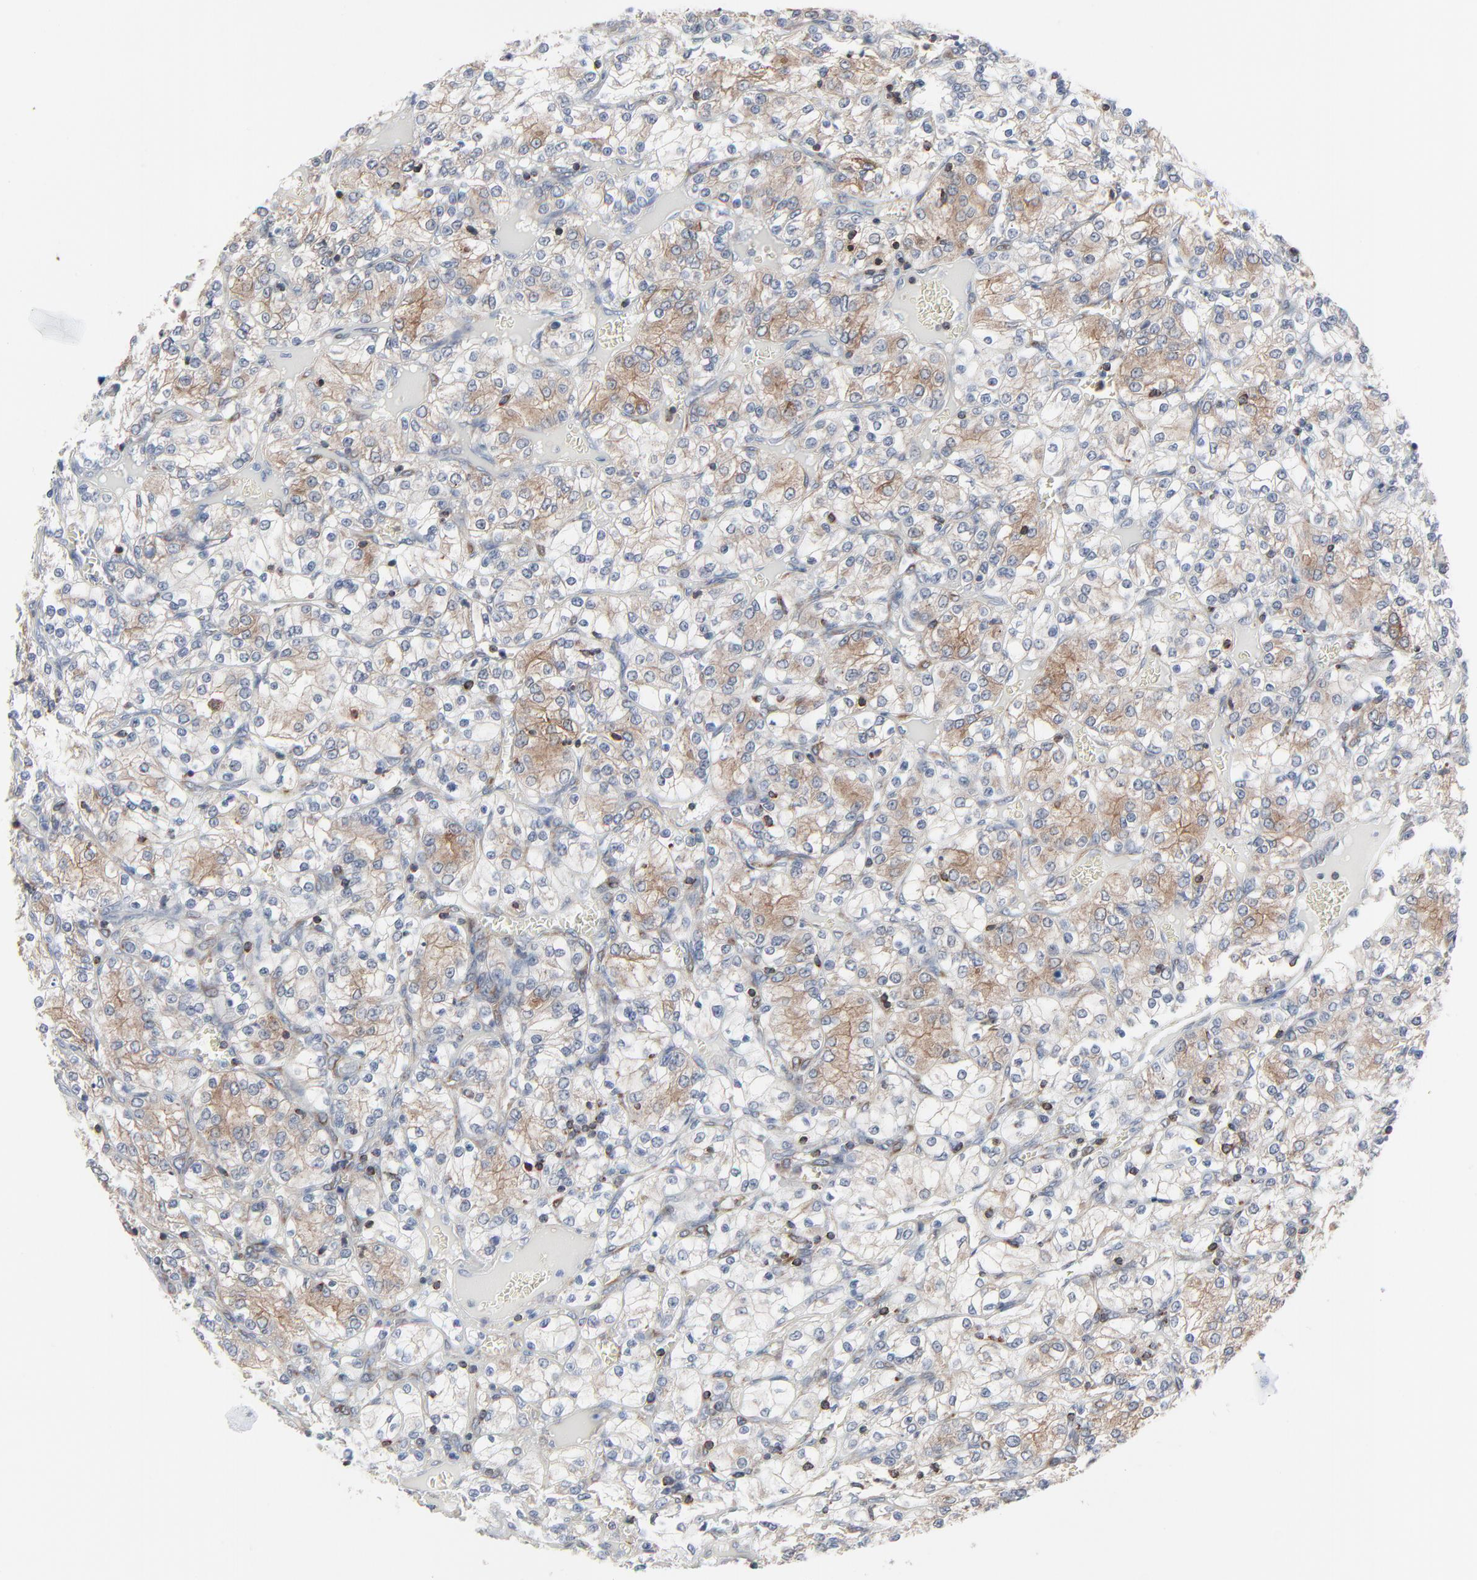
{"staining": {"intensity": "moderate", "quantity": "25%-75%", "location": "cytoplasmic/membranous"}, "tissue": "renal cancer", "cell_type": "Tumor cells", "image_type": "cancer", "snomed": [{"axis": "morphology", "description": "Adenocarcinoma, NOS"}, {"axis": "topography", "description": "Kidney"}], "caption": "An image of adenocarcinoma (renal) stained for a protein shows moderate cytoplasmic/membranous brown staining in tumor cells.", "gene": "OPTN", "patient": {"sex": "female", "age": 62}}